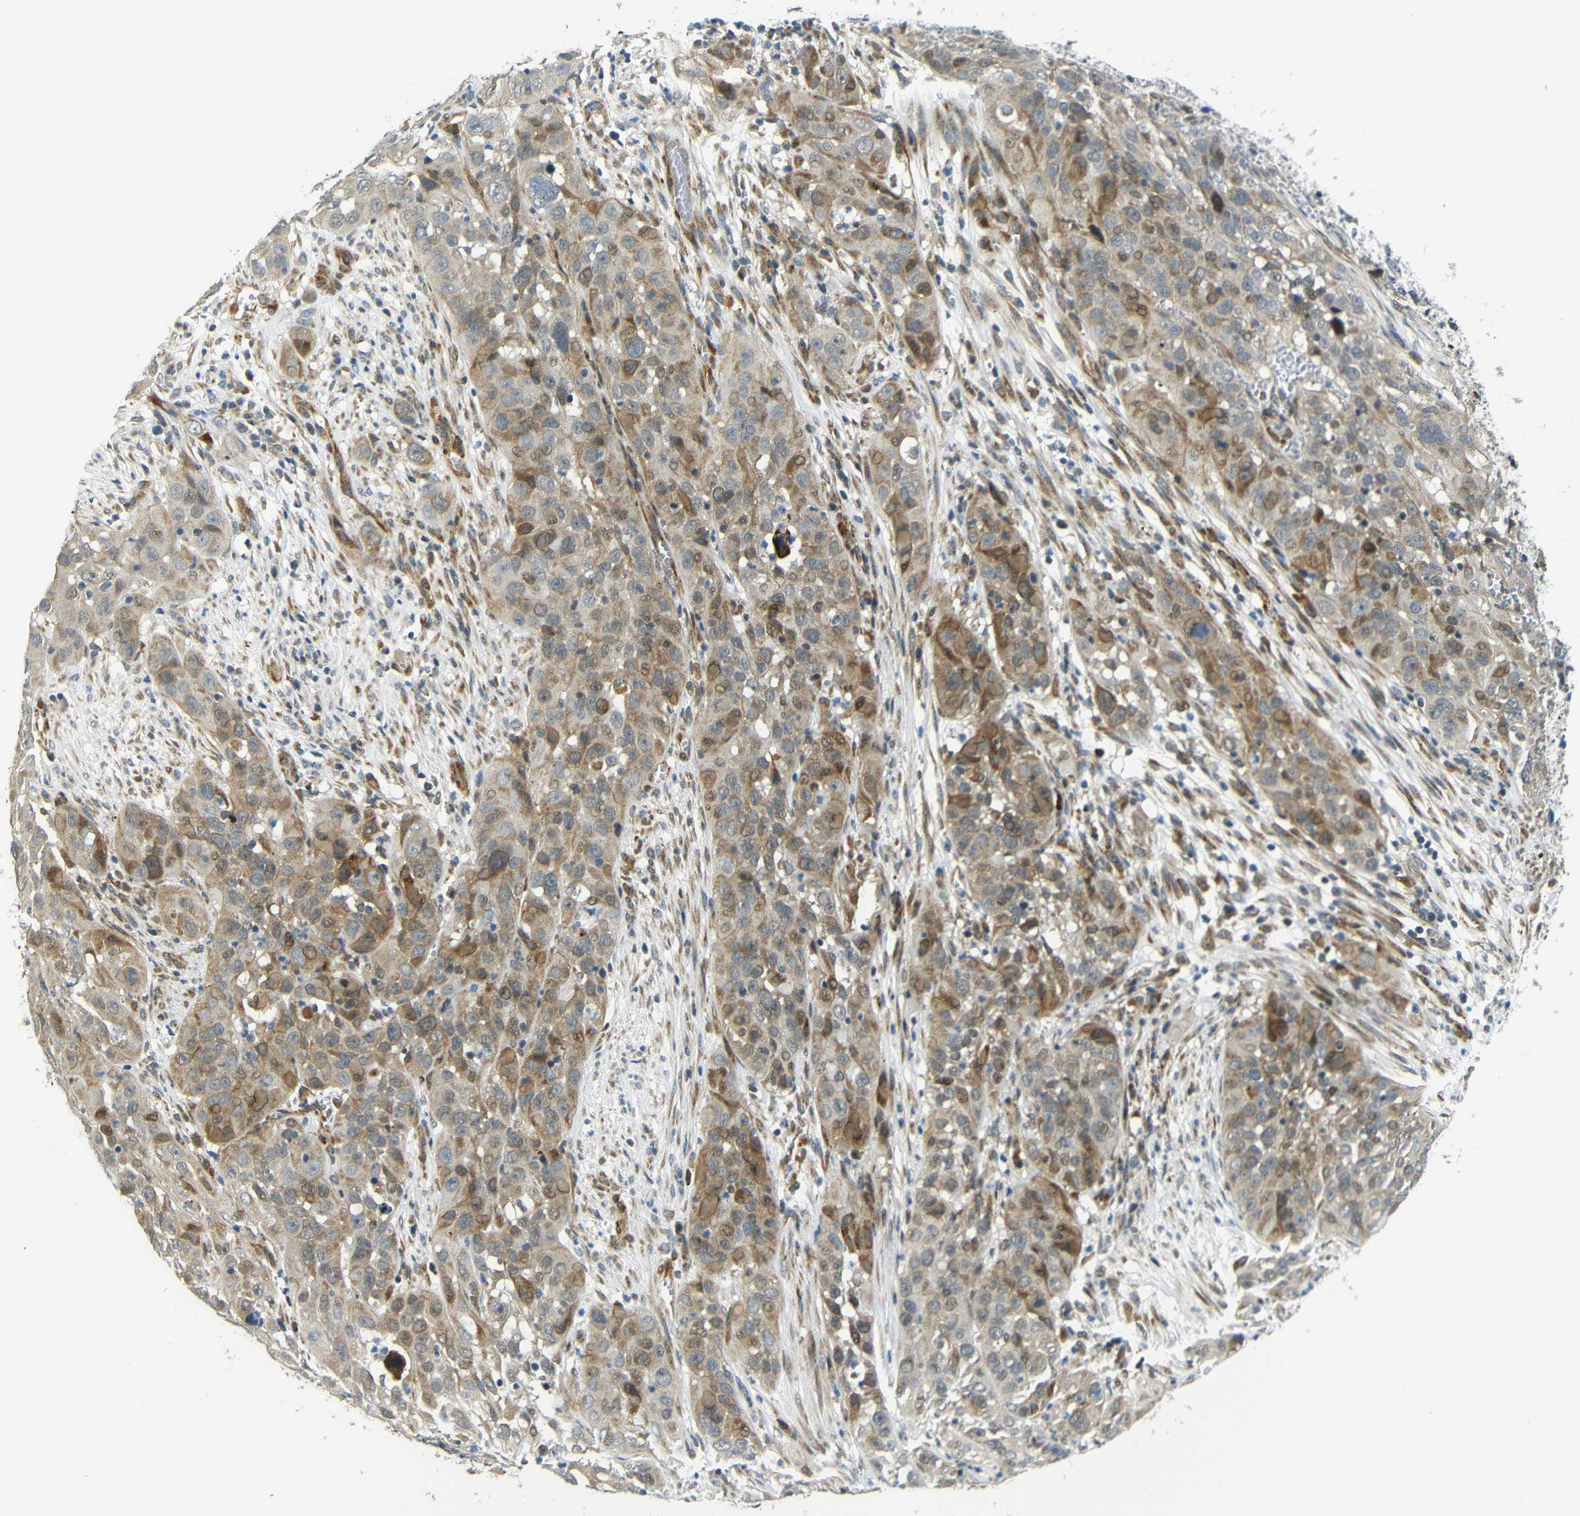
{"staining": {"intensity": "moderate", "quantity": "25%-75%", "location": "cytoplasmic/membranous"}, "tissue": "cervical cancer", "cell_type": "Tumor cells", "image_type": "cancer", "snomed": [{"axis": "morphology", "description": "Squamous cell carcinoma, NOS"}, {"axis": "topography", "description": "Cervix"}], "caption": "A brown stain shows moderate cytoplasmic/membranous staining of a protein in cervical cancer (squamous cell carcinoma) tumor cells. Ihc stains the protein of interest in brown and the nuclei are stained blue.", "gene": "SYDE1", "patient": {"sex": "female", "age": 32}}